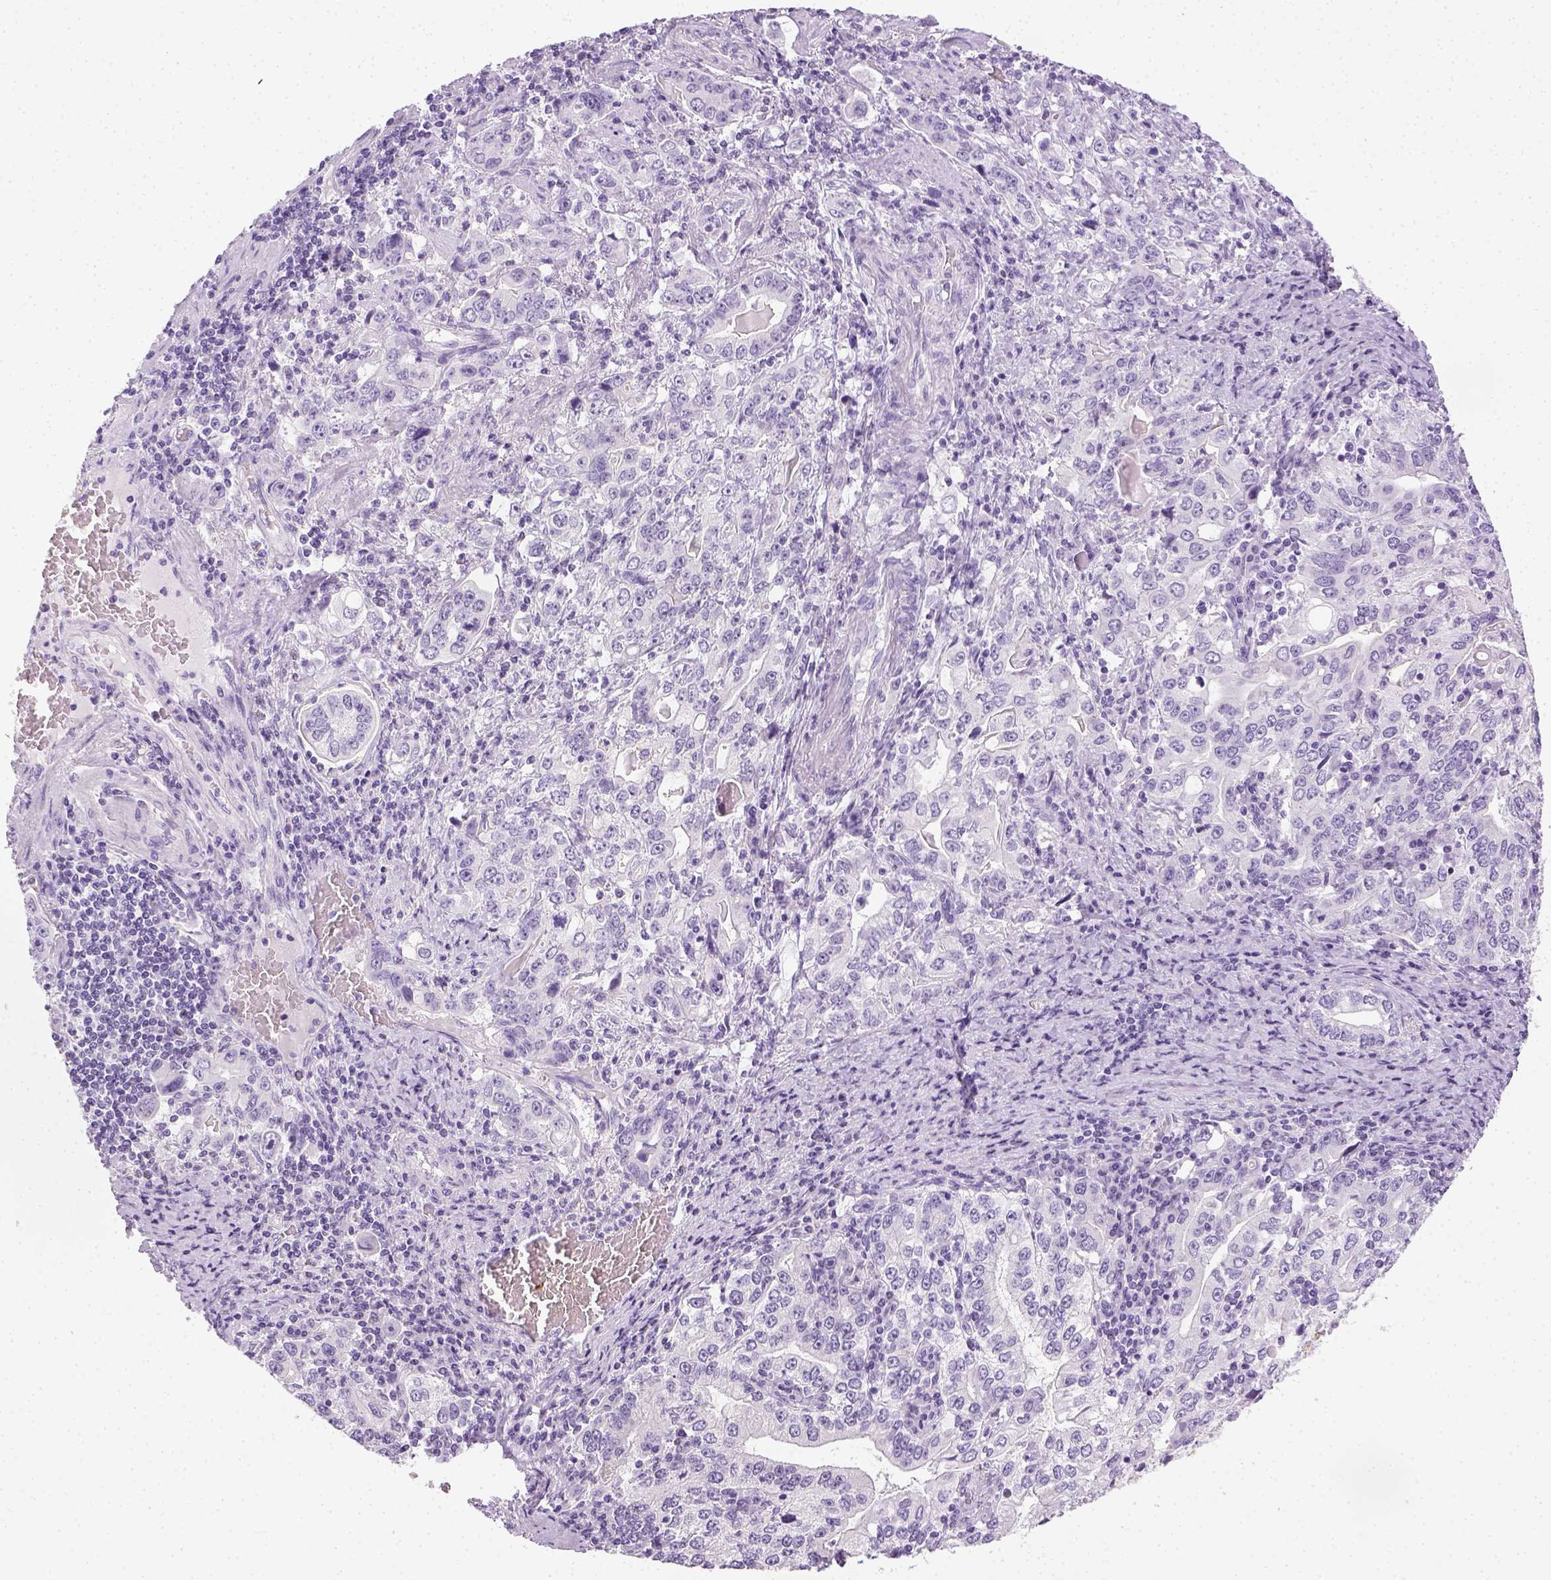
{"staining": {"intensity": "negative", "quantity": "none", "location": "none"}, "tissue": "stomach cancer", "cell_type": "Tumor cells", "image_type": "cancer", "snomed": [{"axis": "morphology", "description": "Adenocarcinoma, NOS"}, {"axis": "topography", "description": "Stomach, lower"}], "caption": "Immunohistochemical staining of stomach cancer displays no significant staining in tumor cells. (DAB (3,3'-diaminobenzidine) immunohistochemistry (IHC), high magnification).", "gene": "LGSN", "patient": {"sex": "female", "age": 72}}